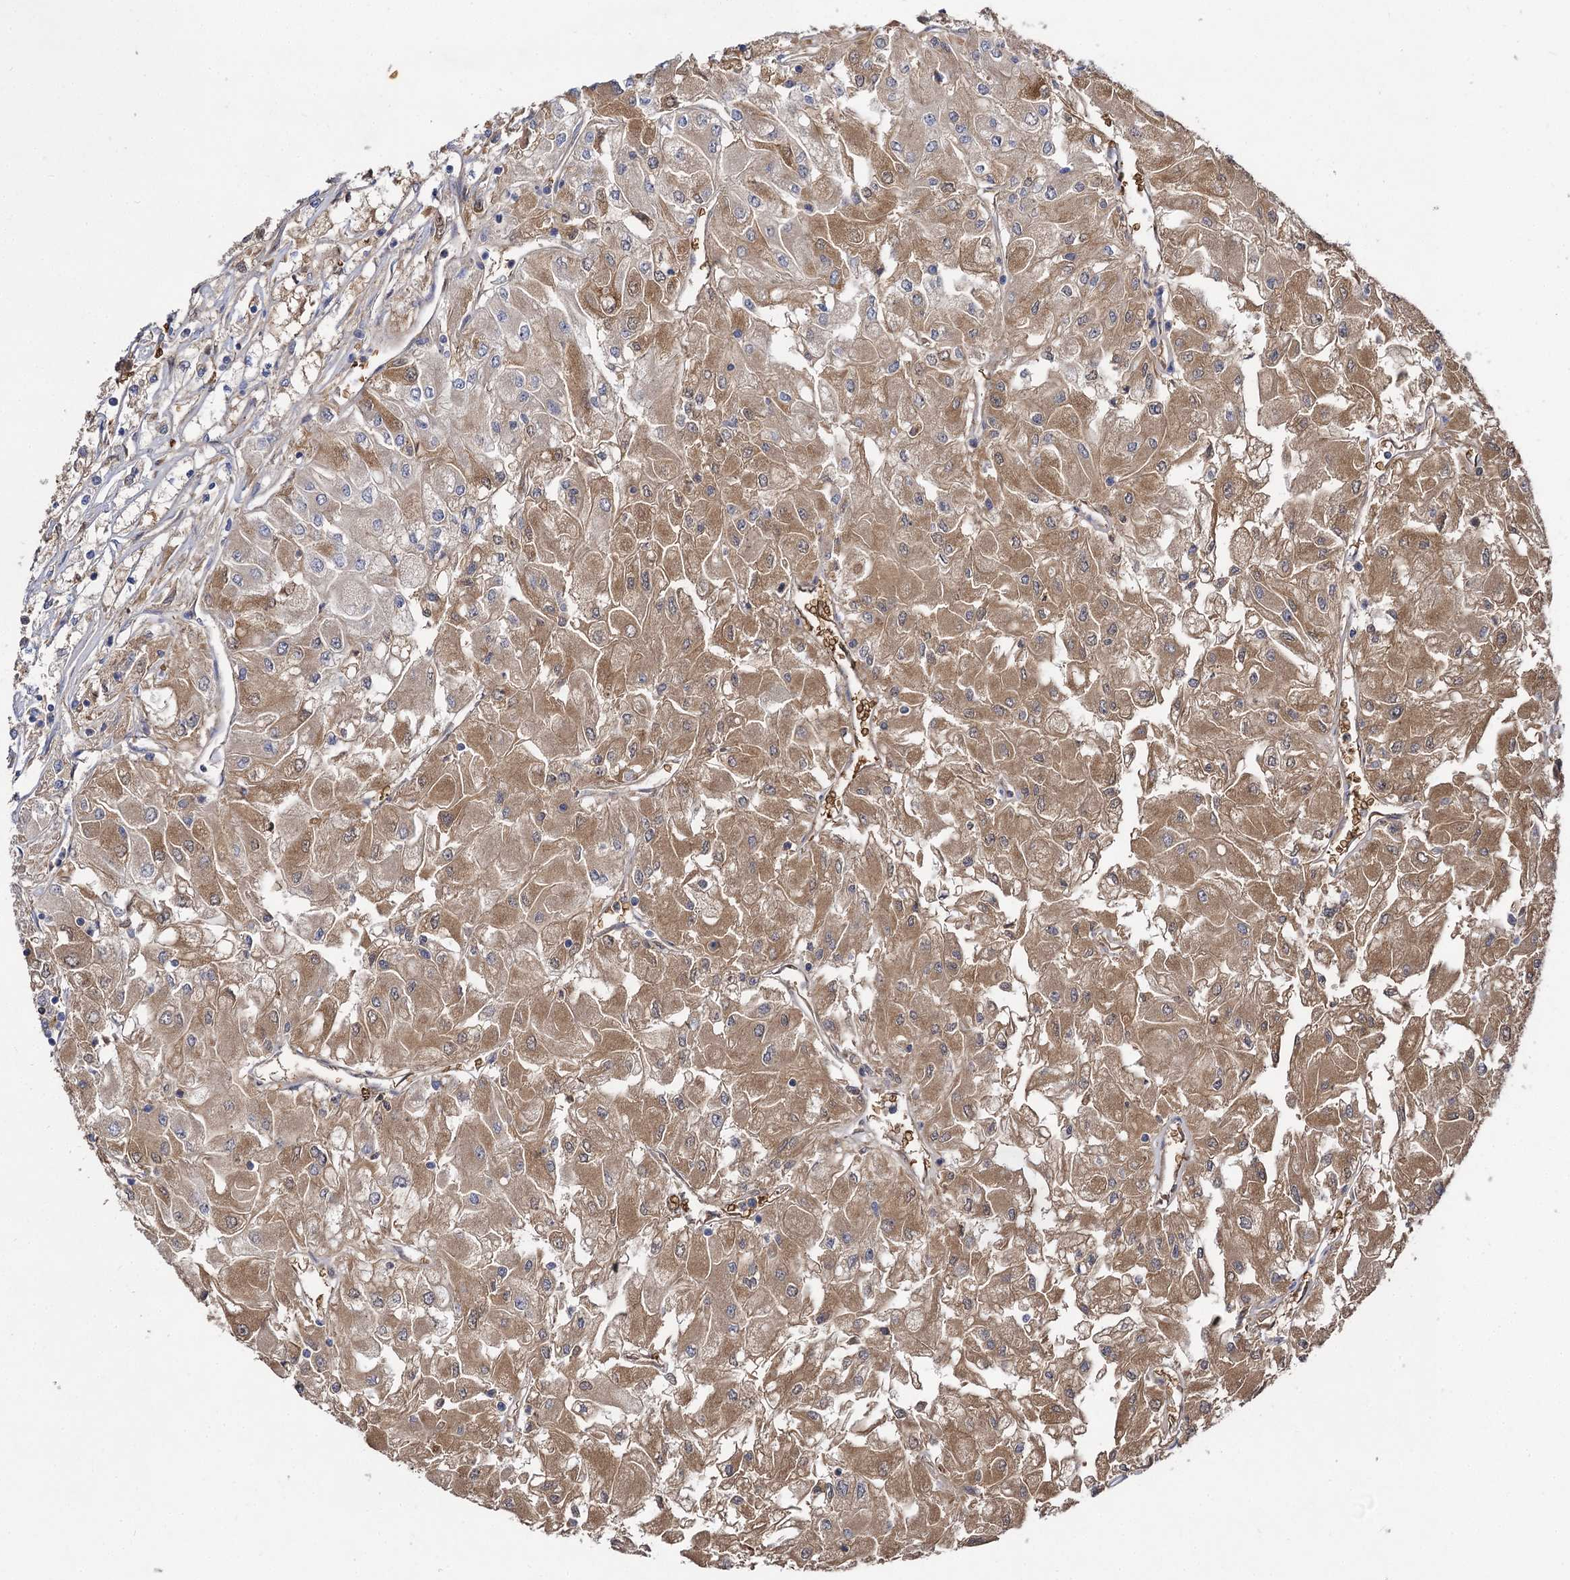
{"staining": {"intensity": "moderate", "quantity": ">75%", "location": "cytoplasmic/membranous"}, "tissue": "renal cancer", "cell_type": "Tumor cells", "image_type": "cancer", "snomed": [{"axis": "morphology", "description": "Adenocarcinoma, NOS"}, {"axis": "topography", "description": "Kidney"}], "caption": "Immunohistochemistry (DAB (3,3'-diaminobenzidine)) staining of renal adenocarcinoma exhibits moderate cytoplasmic/membranous protein positivity in approximately >75% of tumor cells.", "gene": "USP50", "patient": {"sex": "male", "age": 80}}